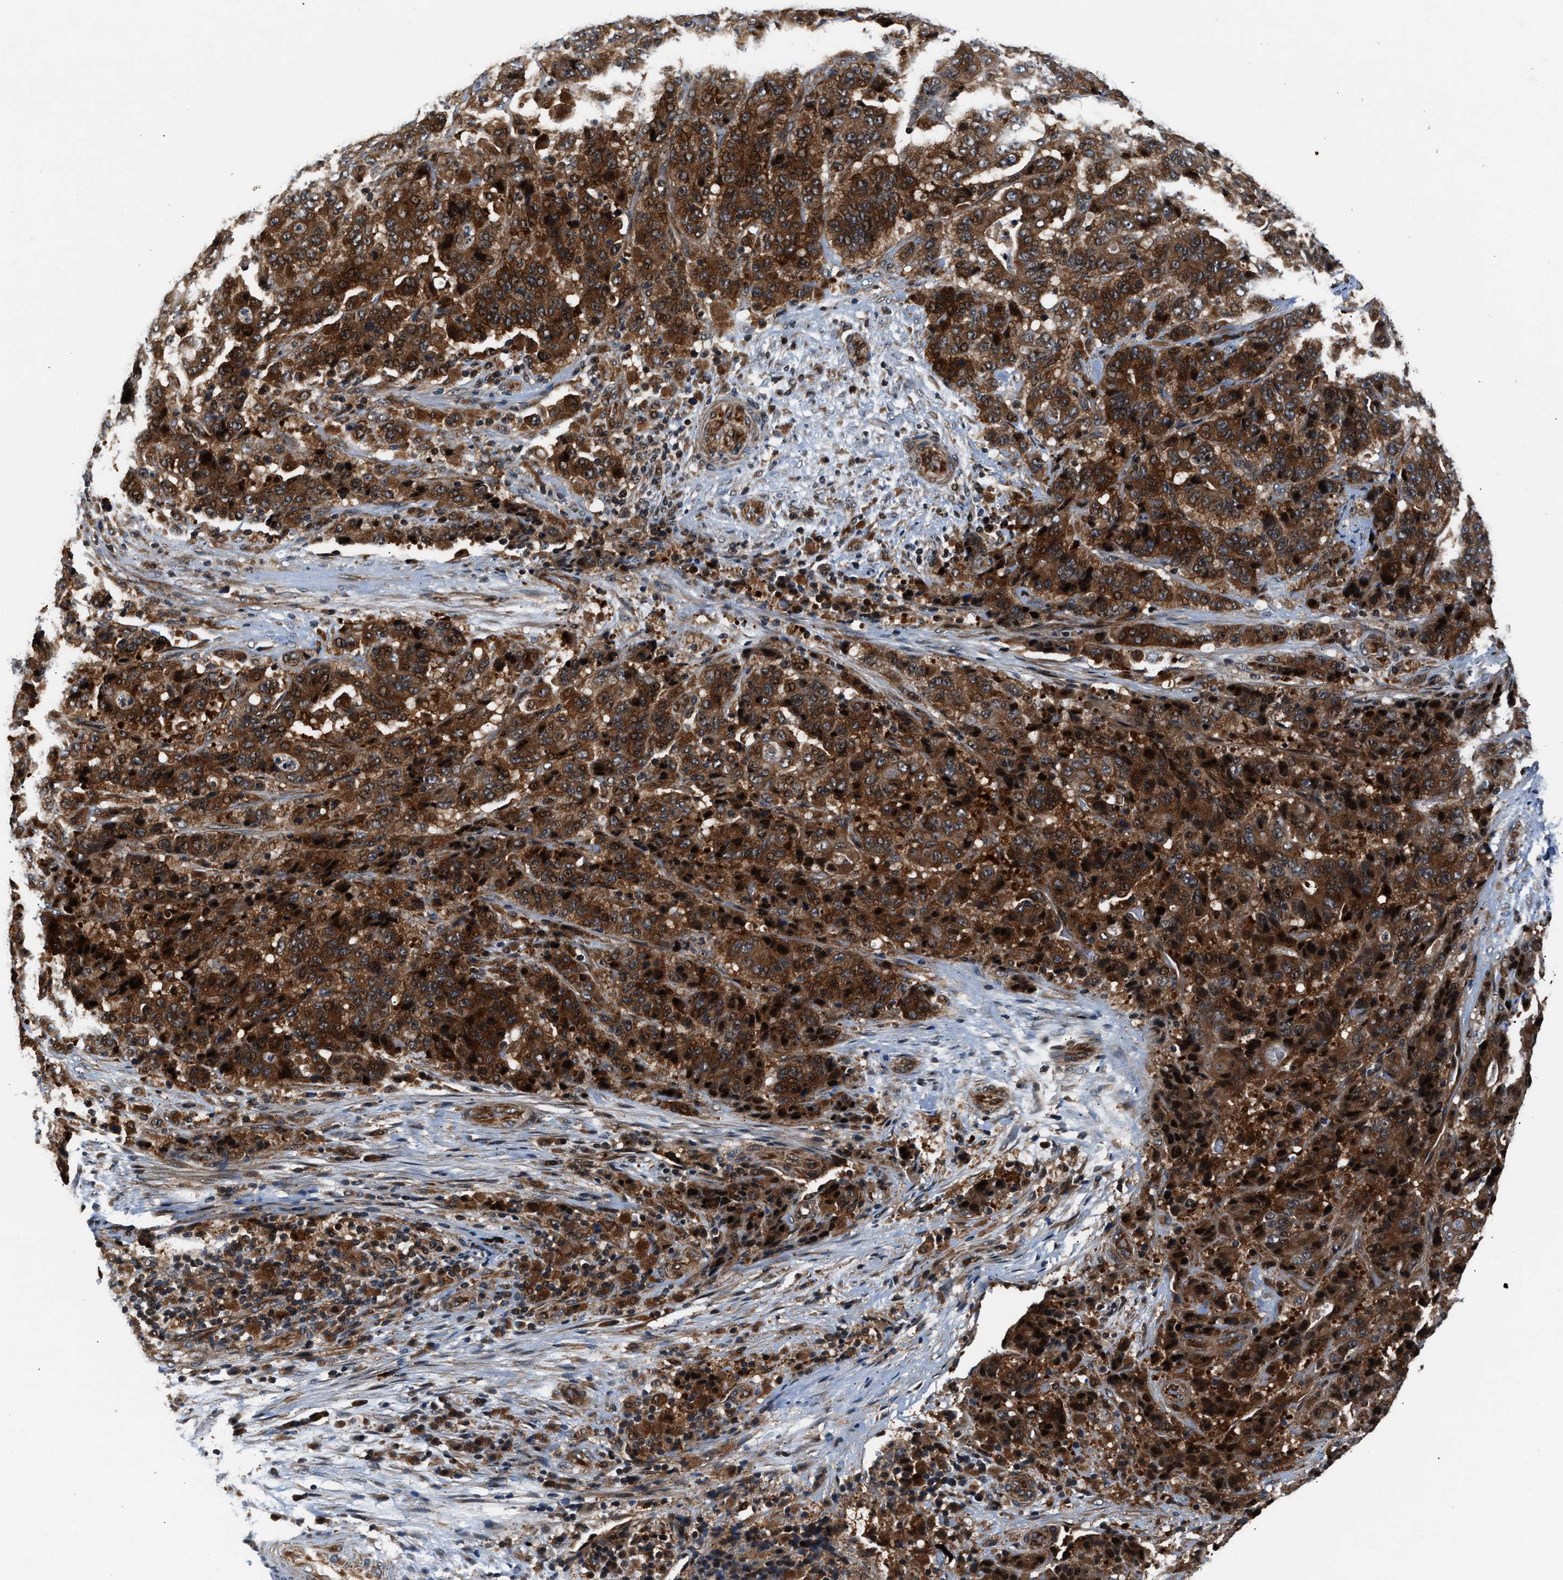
{"staining": {"intensity": "strong", "quantity": ">75%", "location": "cytoplasmic/membranous"}, "tissue": "stomach cancer", "cell_type": "Tumor cells", "image_type": "cancer", "snomed": [{"axis": "morphology", "description": "Adenocarcinoma, NOS"}, {"axis": "topography", "description": "Stomach"}], "caption": "Adenocarcinoma (stomach) stained with DAB (3,3'-diaminobenzidine) immunohistochemistry (IHC) displays high levels of strong cytoplasmic/membranous expression in about >75% of tumor cells.", "gene": "TUT7", "patient": {"sex": "female", "age": 73}}